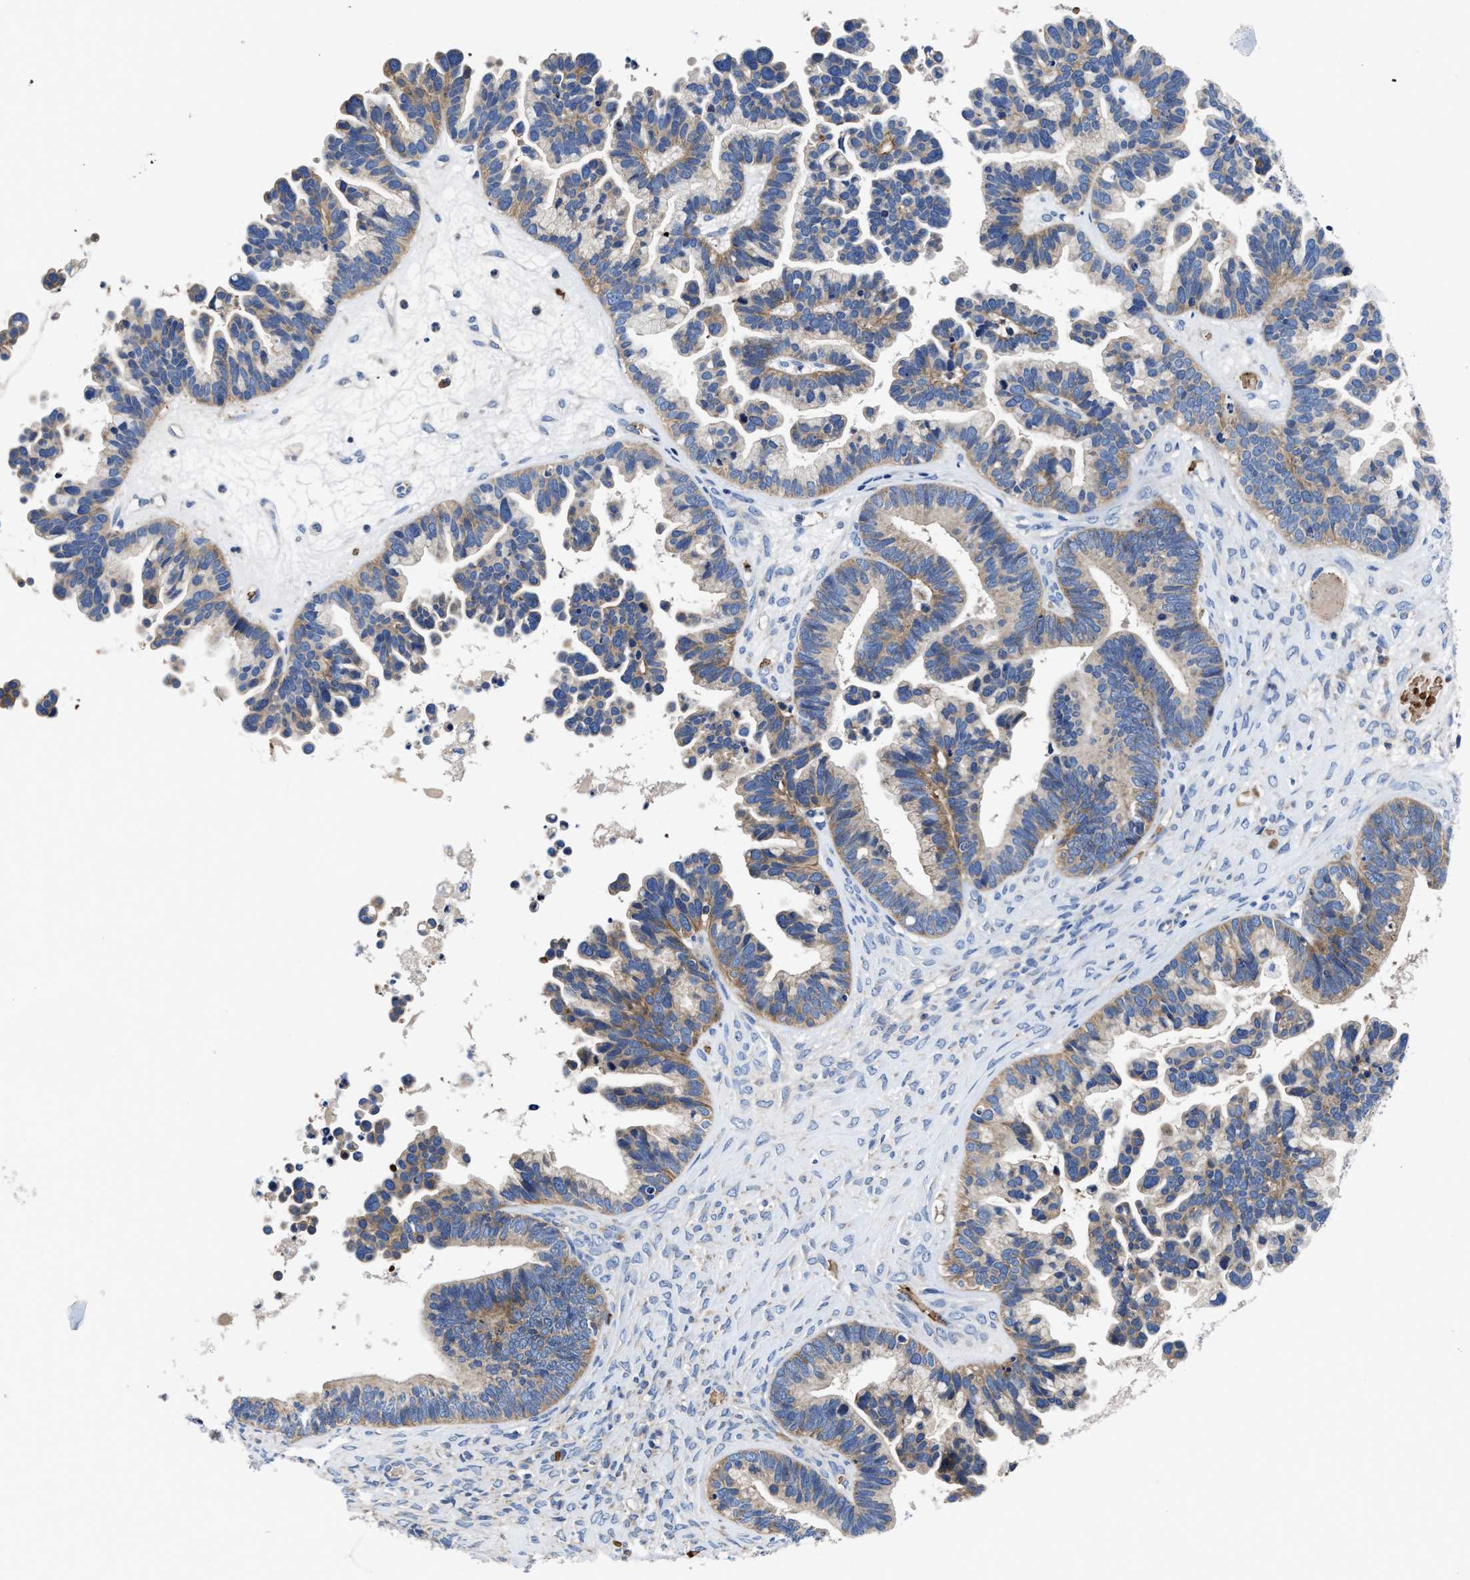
{"staining": {"intensity": "weak", "quantity": ">75%", "location": "cytoplasmic/membranous"}, "tissue": "ovarian cancer", "cell_type": "Tumor cells", "image_type": "cancer", "snomed": [{"axis": "morphology", "description": "Cystadenocarcinoma, serous, NOS"}, {"axis": "topography", "description": "Ovary"}], "caption": "About >75% of tumor cells in human serous cystadenocarcinoma (ovarian) reveal weak cytoplasmic/membranous protein expression as visualized by brown immunohistochemical staining.", "gene": "PHLPP1", "patient": {"sex": "female", "age": 56}}